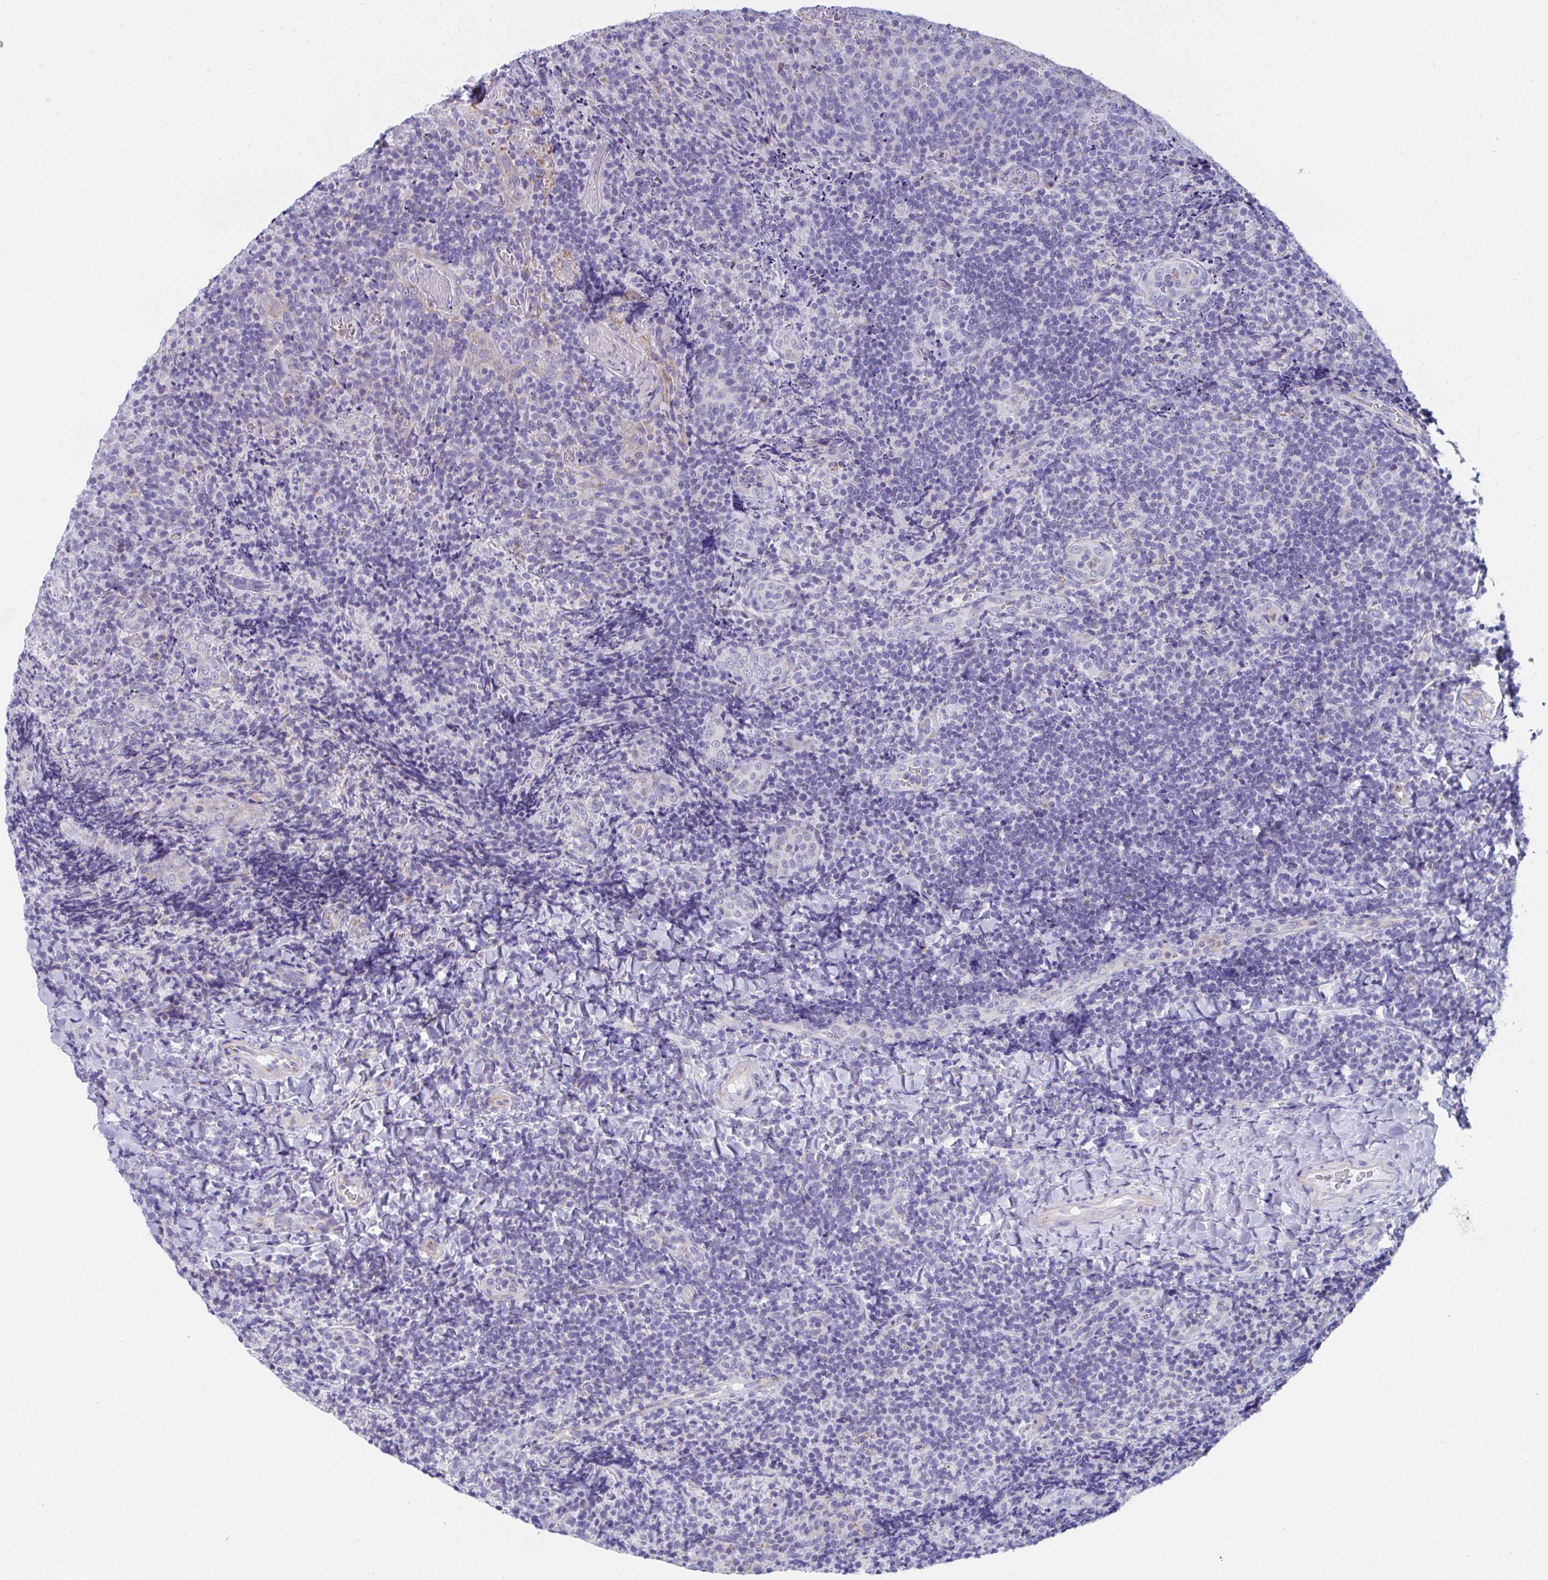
{"staining": {"intensity": "negative", "quantity": "none", "location": "none"}, "tissue": "tonsil", "cell_type": "Germinal center cells", "image_type": "normal", "snomed": [{"axis": "morphology", "description": "Normal tissue, NOS"}, {"axis": "topography", "description": "Tonsil"}], "caption": "Germinal center cells show no significant protein positivity in normal tonsil.", "gene": "MGAM2", "patient": {"sex": "male", "age": 17}}